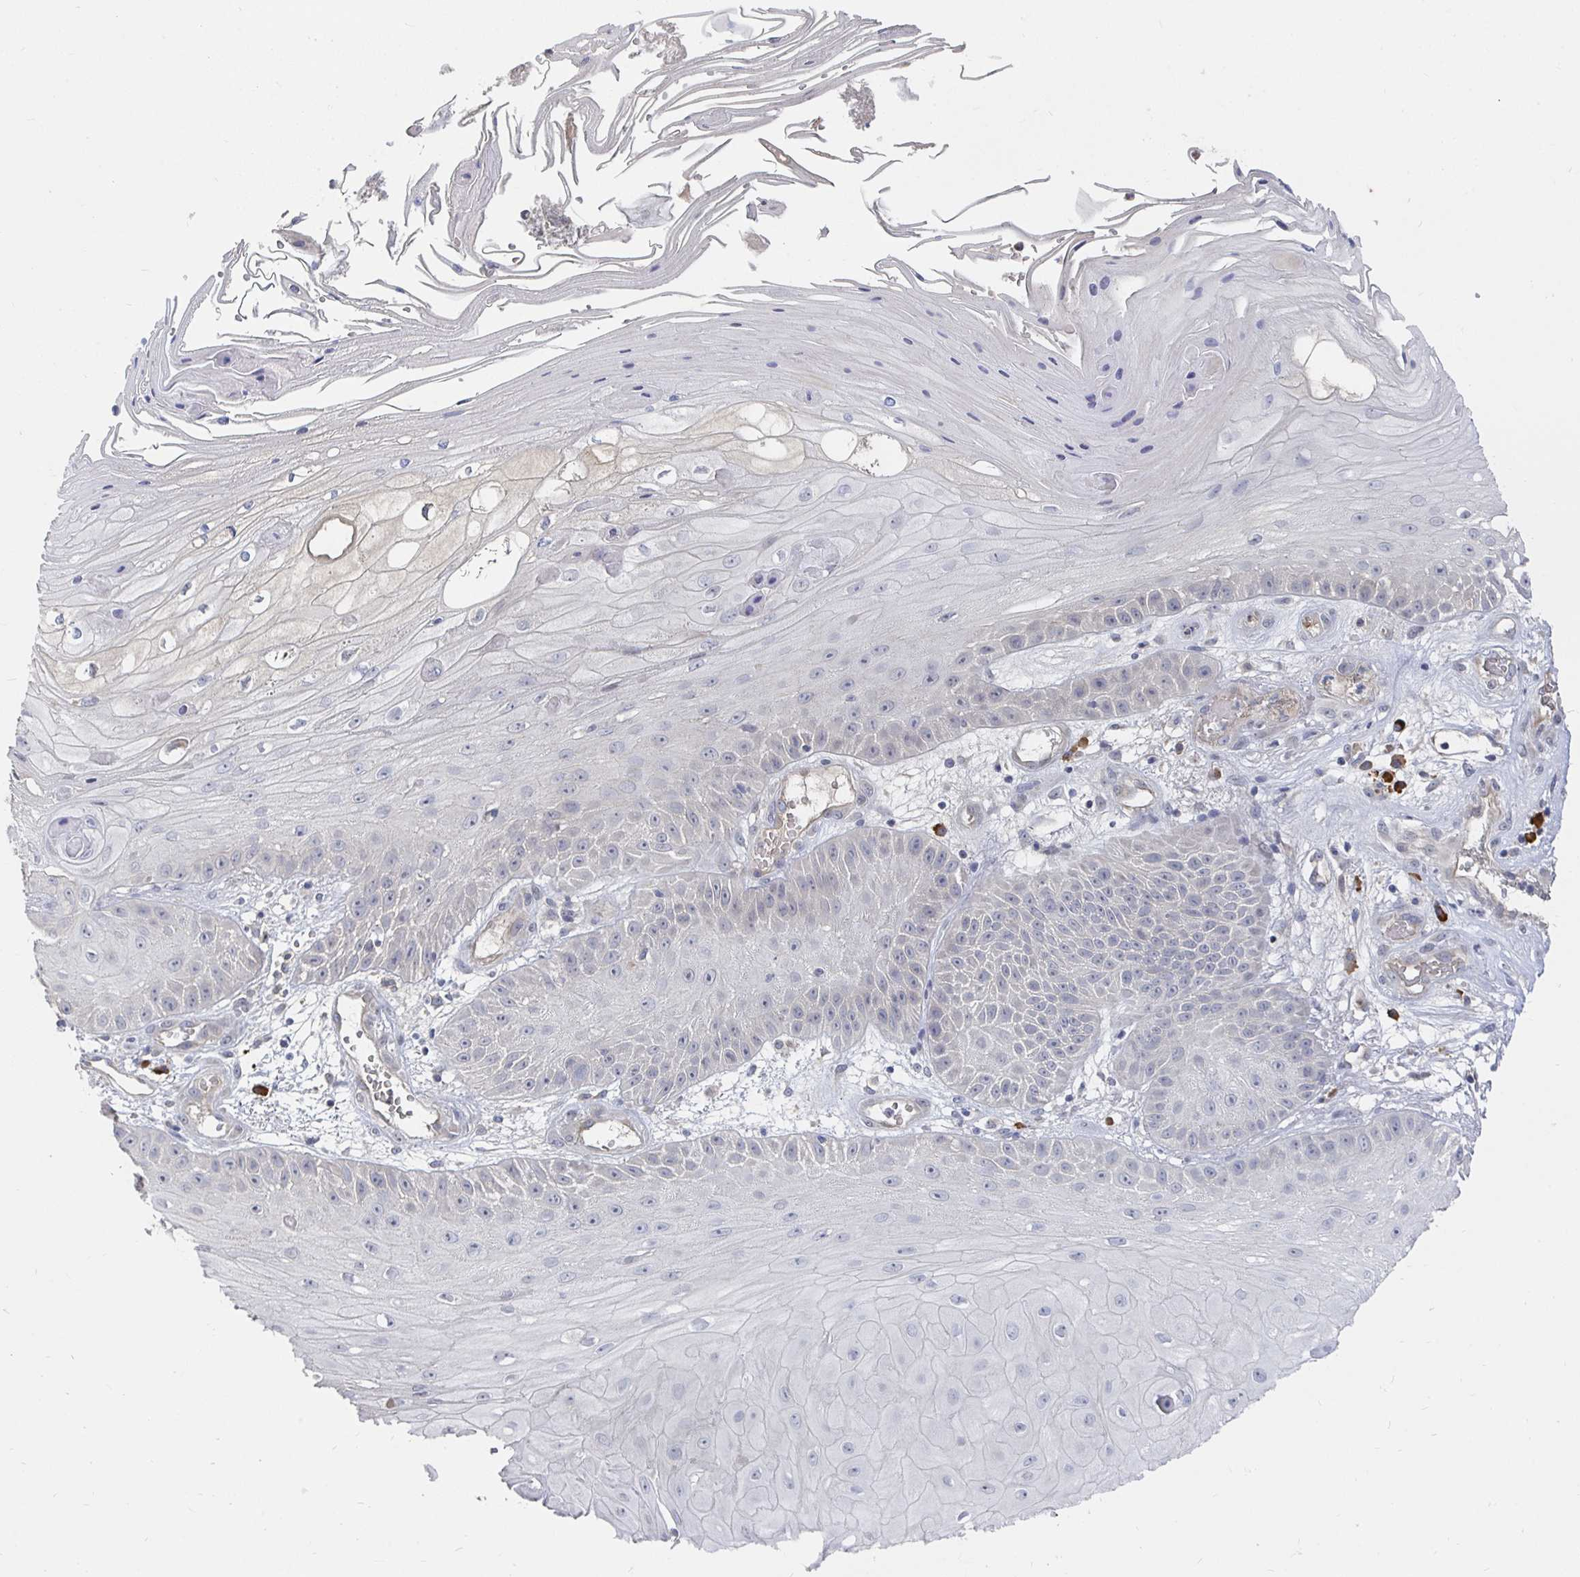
{"staining": {"intensity": "negative", "quantity": "none", "location": "none"}, "tissue": "skin cancer", "cell_type": "Tumor cells", "image_type": "cancer", "snomed": [{"axis": "morphology", "description": "Squamous cell carcinoma, NOS"}, {"axis": "topography", "description": "Skin"}], "caption": "A high-resolution image shows IHC staining of skin cancer, which displays no significant expression in tumor cells. The staining was performed using DAB (3,3'-diaminobenzidine) to visualize the protein expression in brown, while the nuclei were stained in blue with hematoxylin (Magnification: 20x).", "gene": "MEIS1", "patient": {"sex": "male", "age": 70}}